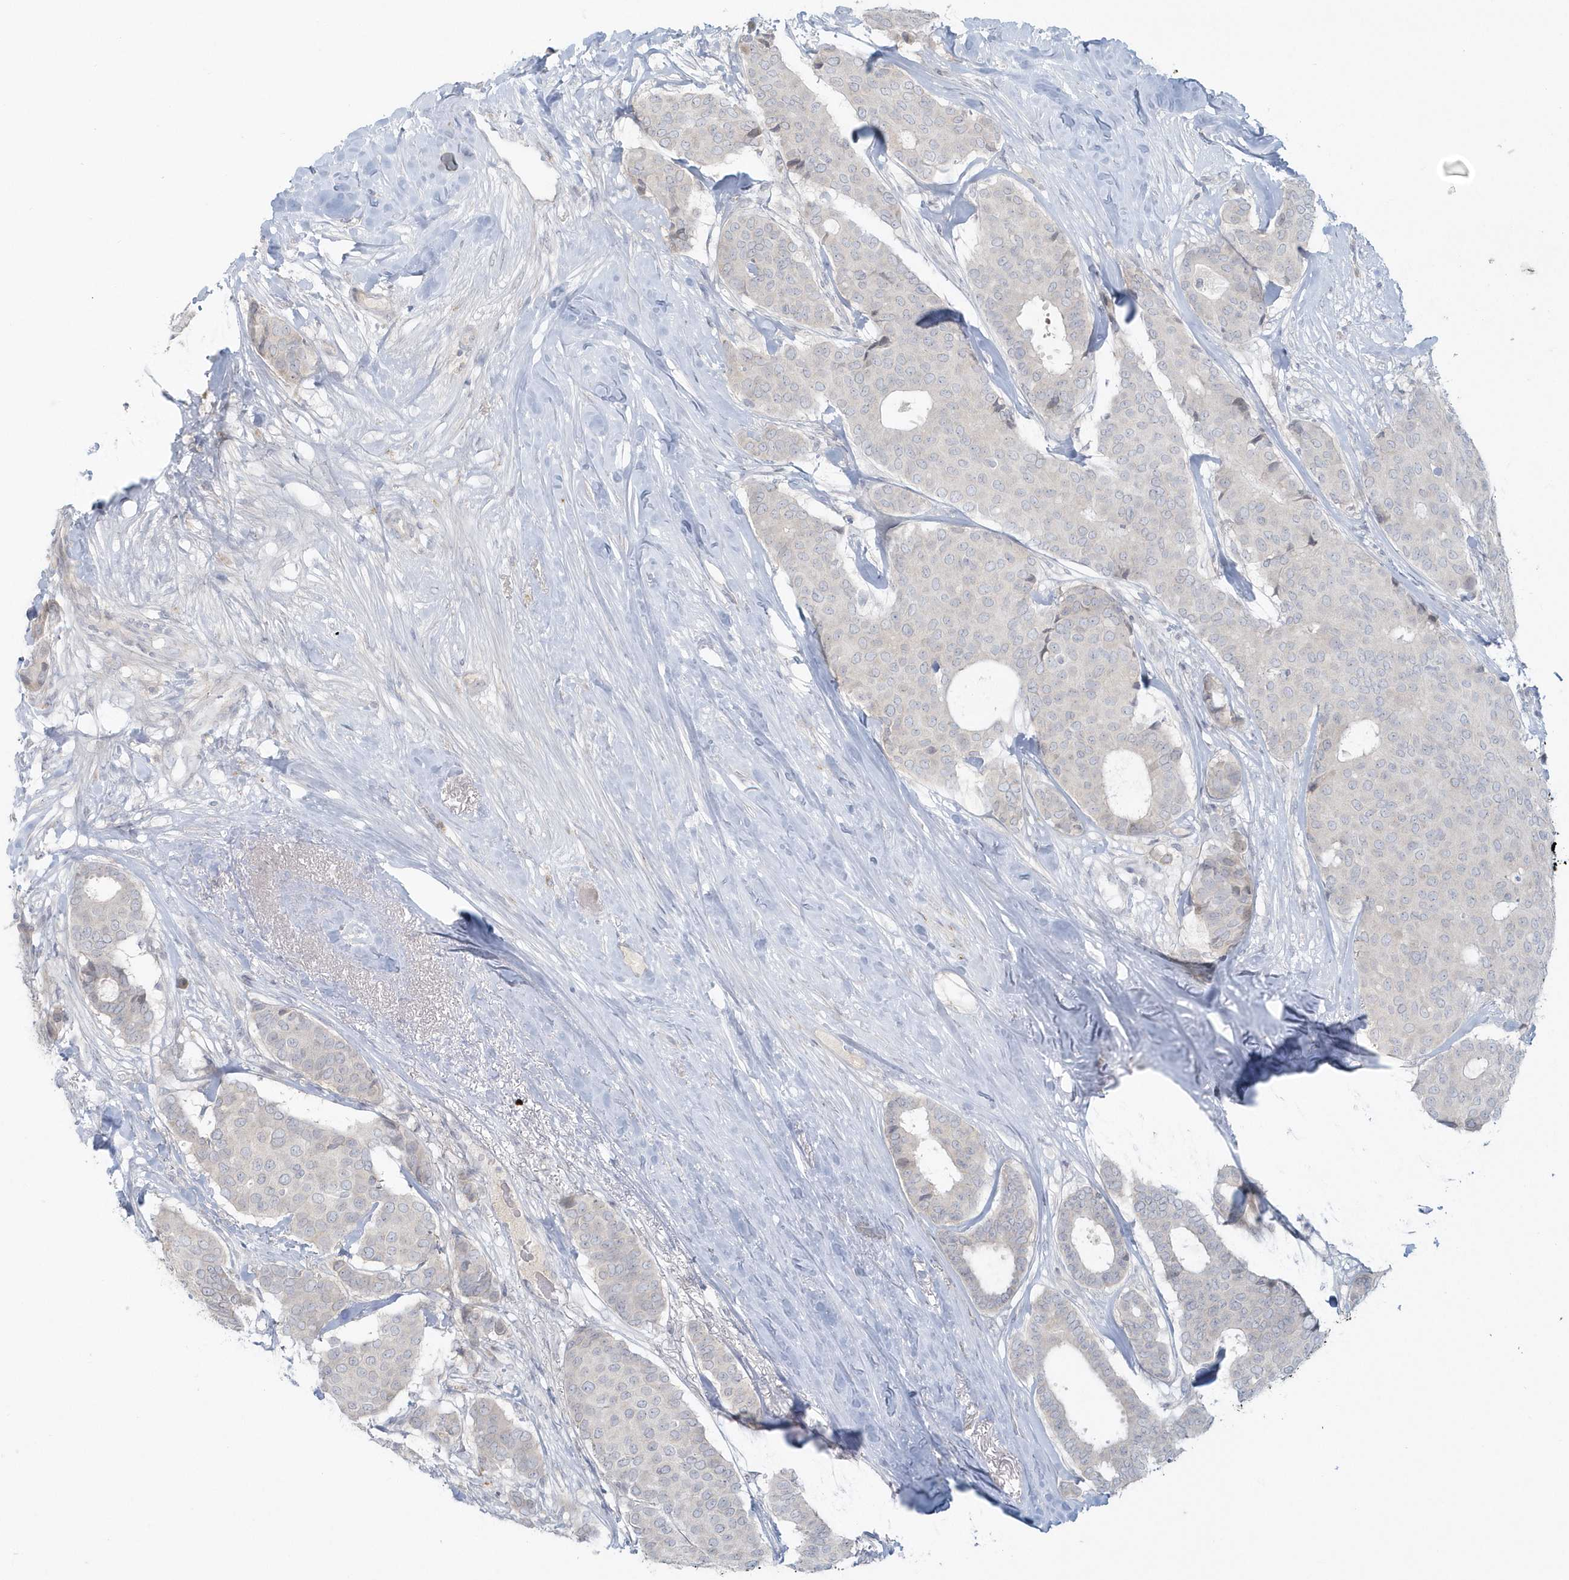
{"staining": {"intensity": "negative", "quantity": "none", "location": "none"}, "tissue": "breast cancer", "cell_type": "Tumor cells", "image_type": "cancer", "snomed": [{"axis": "morphology", "description": "Duct carcinoma"}, {"axis": "topography", "description": "Breast"}], "caption": "The micrograph demonstrates no staining of tumor cells in breast cancer.", "gene": "BLTP3A", "patient": {"sex": "female", "age": 75}}